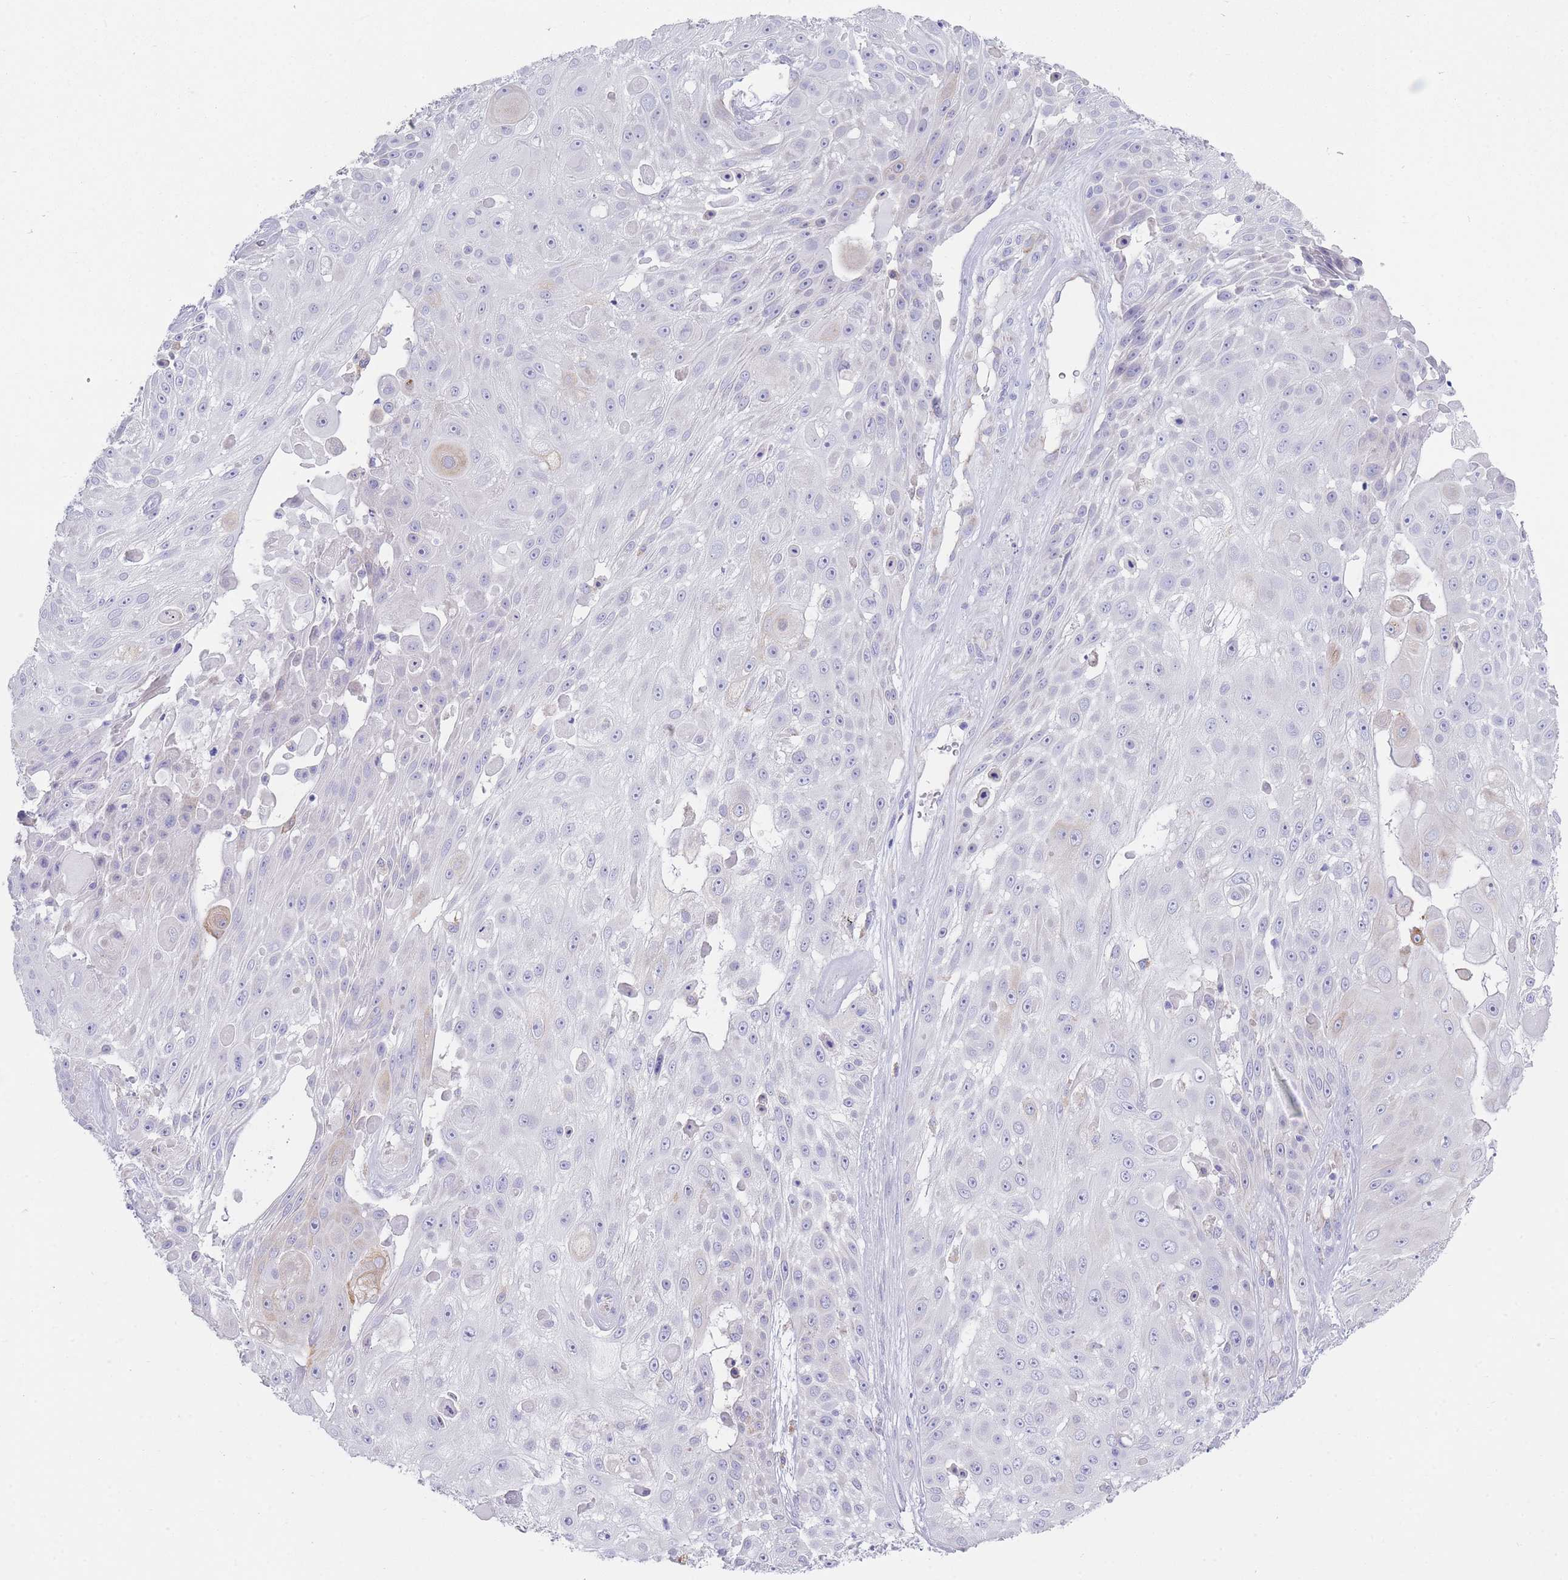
{"staining": {"intensity": "negative", "quantity": "none", "location": "none"}, "tissue": "skin cancer", "cell_type": "Tumor cells", "image_type": "cancer", "snomed": [{"axis": "morphology", "description": "Squamous cell carcinoma, NOS"}, {"axis": "topography", "description": "Skin"}], "caption": "A high-resolution photomicrograph shows immunohistochemistry staining of skin squamous cell carcinoma, which displays no significant staining in tumor cells. (DAB (3,3'-diaminobenzidine) IHC with hematoxylin counter stain).", "gene": "XKR8", "patient": {"sex": "female", "age": 86}}